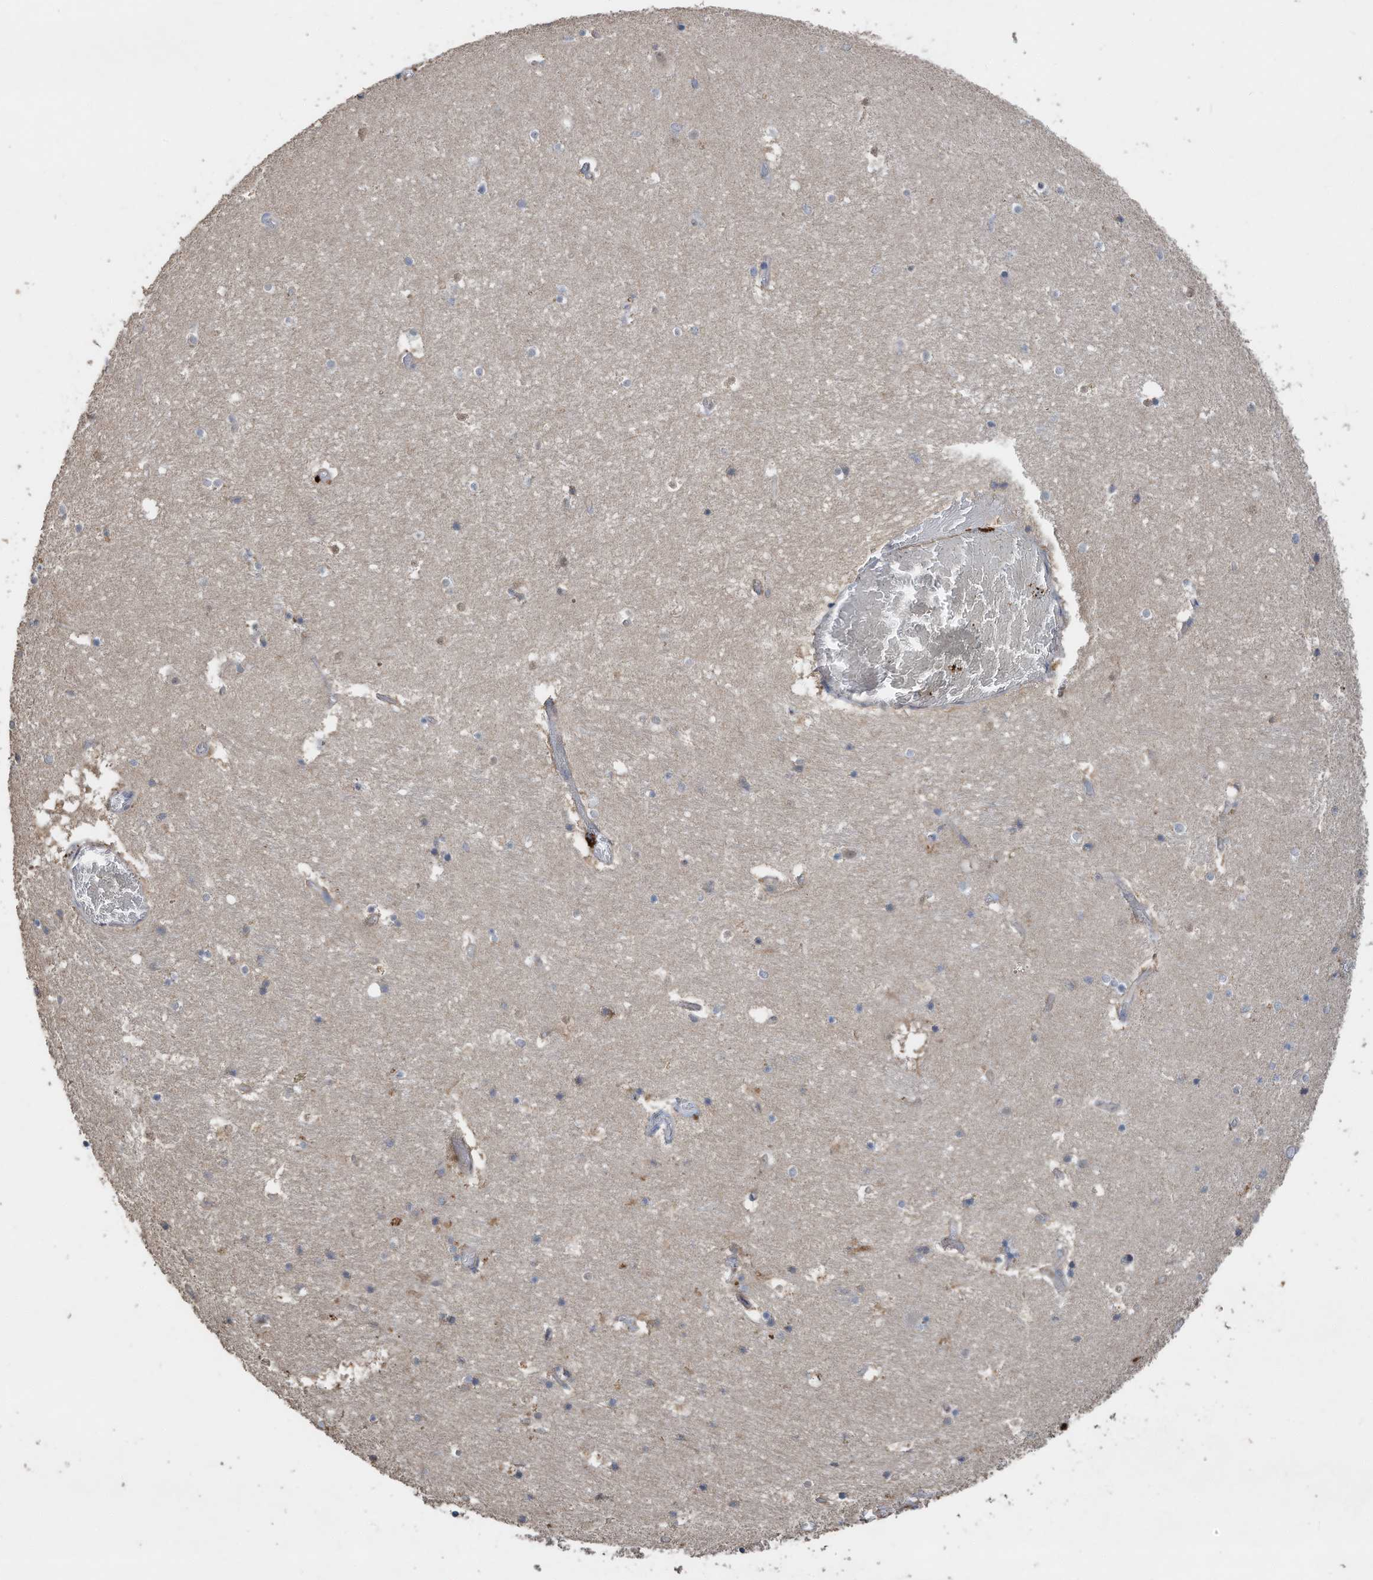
{"staining": {"intensity": "negative", "quantity": "none", "location": "none"}, "tissue": "hippocampus", "cell_type": "Glial cells", "image_type": "normal", "snomed": [{"axis": "morphology", "description": "Normal tissue, NOS"}, {"axis": "topography", "description": "Hippocampus"}], "caption": "High power microscopy photomicrograph of an immunohistochemistry histopathology image of normal hippocampus, revealing no significant staining in glial cells.", "gene": "CAPN13", "patient": {"sex": "female", "age": 52}}